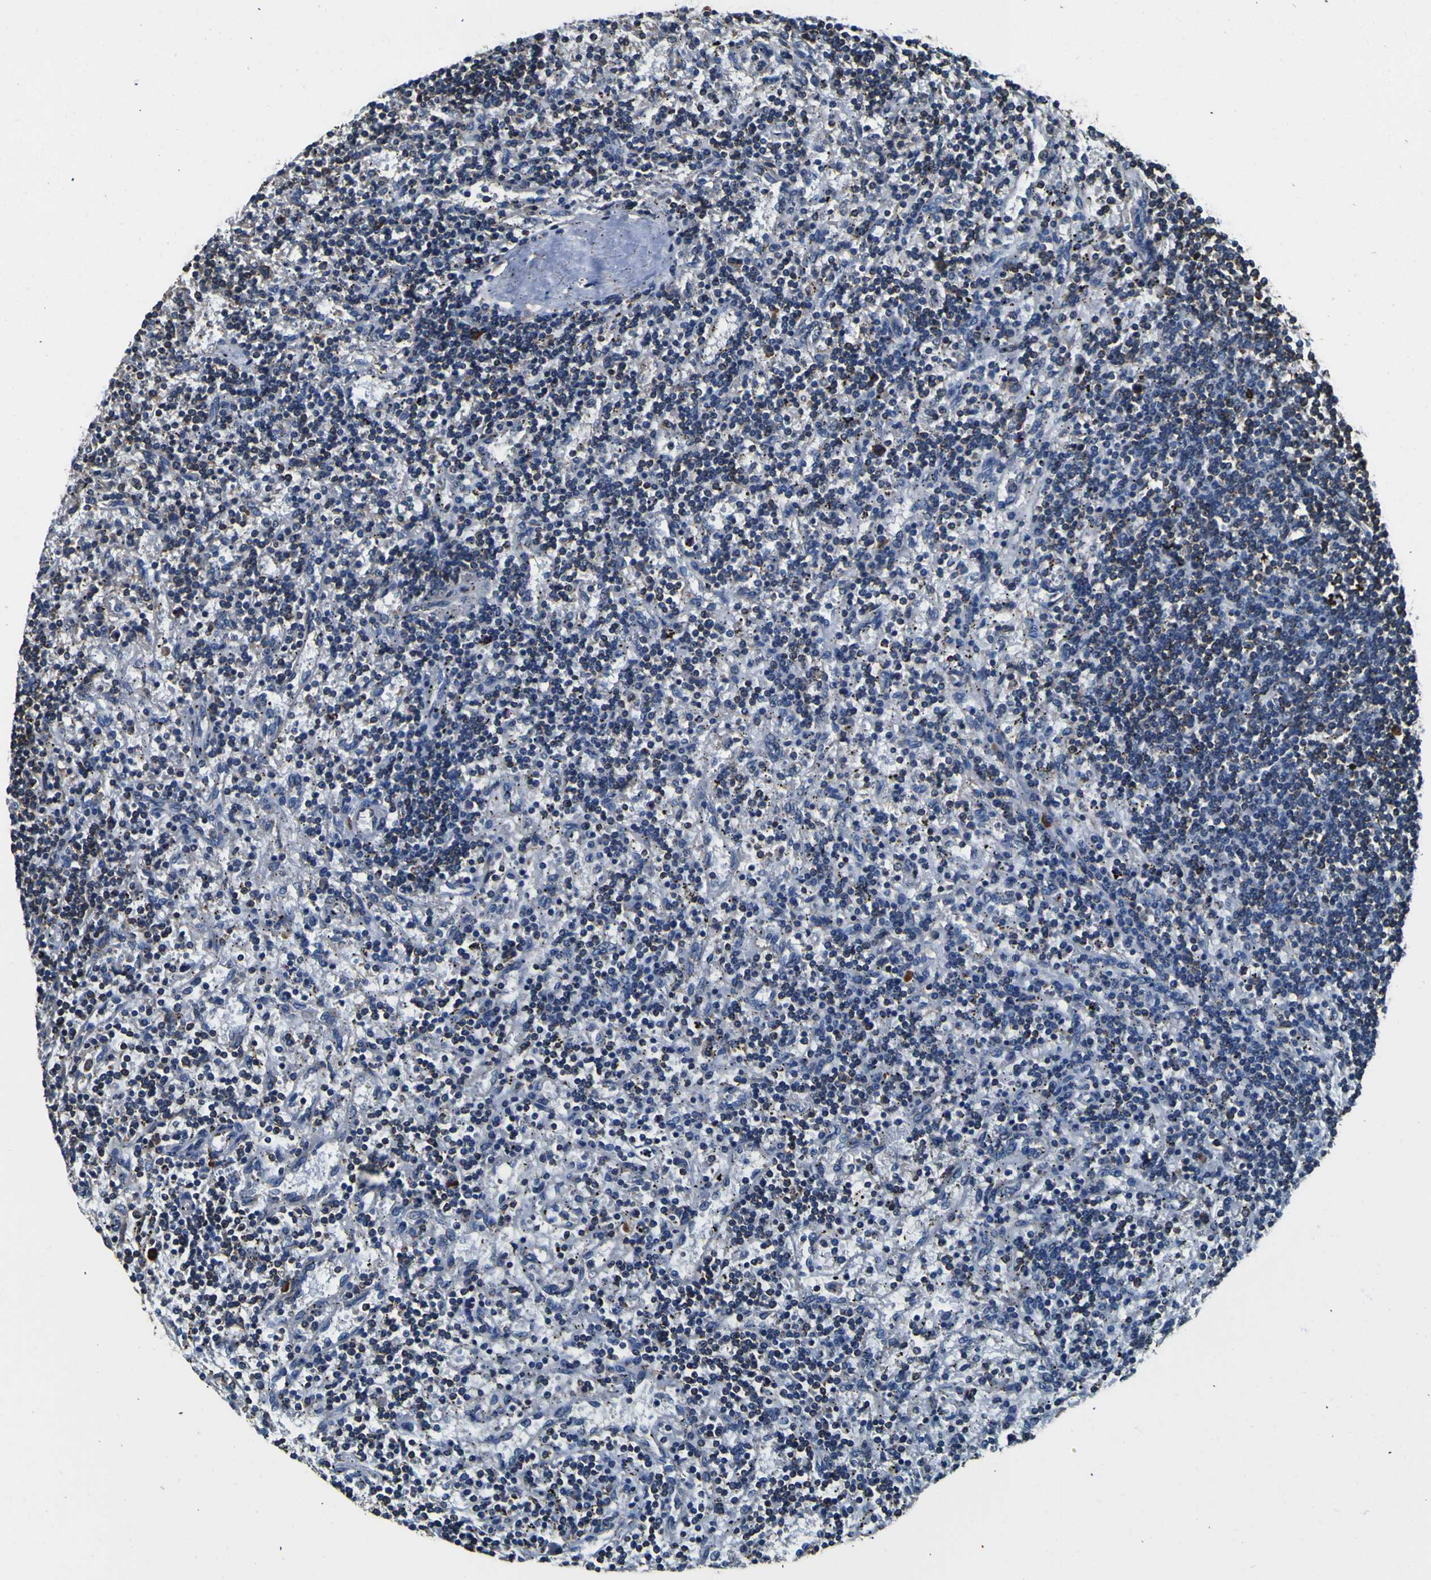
{"staining": {"intensity": "weak", "quantity": "25%-75%", "location": "cytoplasmic/membranous"}, "tissue": "lymphoma", "cell_type": "Tumor cells", "image_type": "cancer", "snomed": [{"axis": "morphology", "description": "Malignant lymphoma, non-Hodgkin's type, Low grade"}, {"axis": "topography", "description": "Spleen"}], "caption": "Protein expression analysis of human malignant lymphoma, non-Hodgkin's type (low-grade) reveals weak cytoplasmic/membranous positivity in about 25%-75% of tumor cells.", "gene": "INPP5A", "patient": {"sex": "male", "age": 76}}